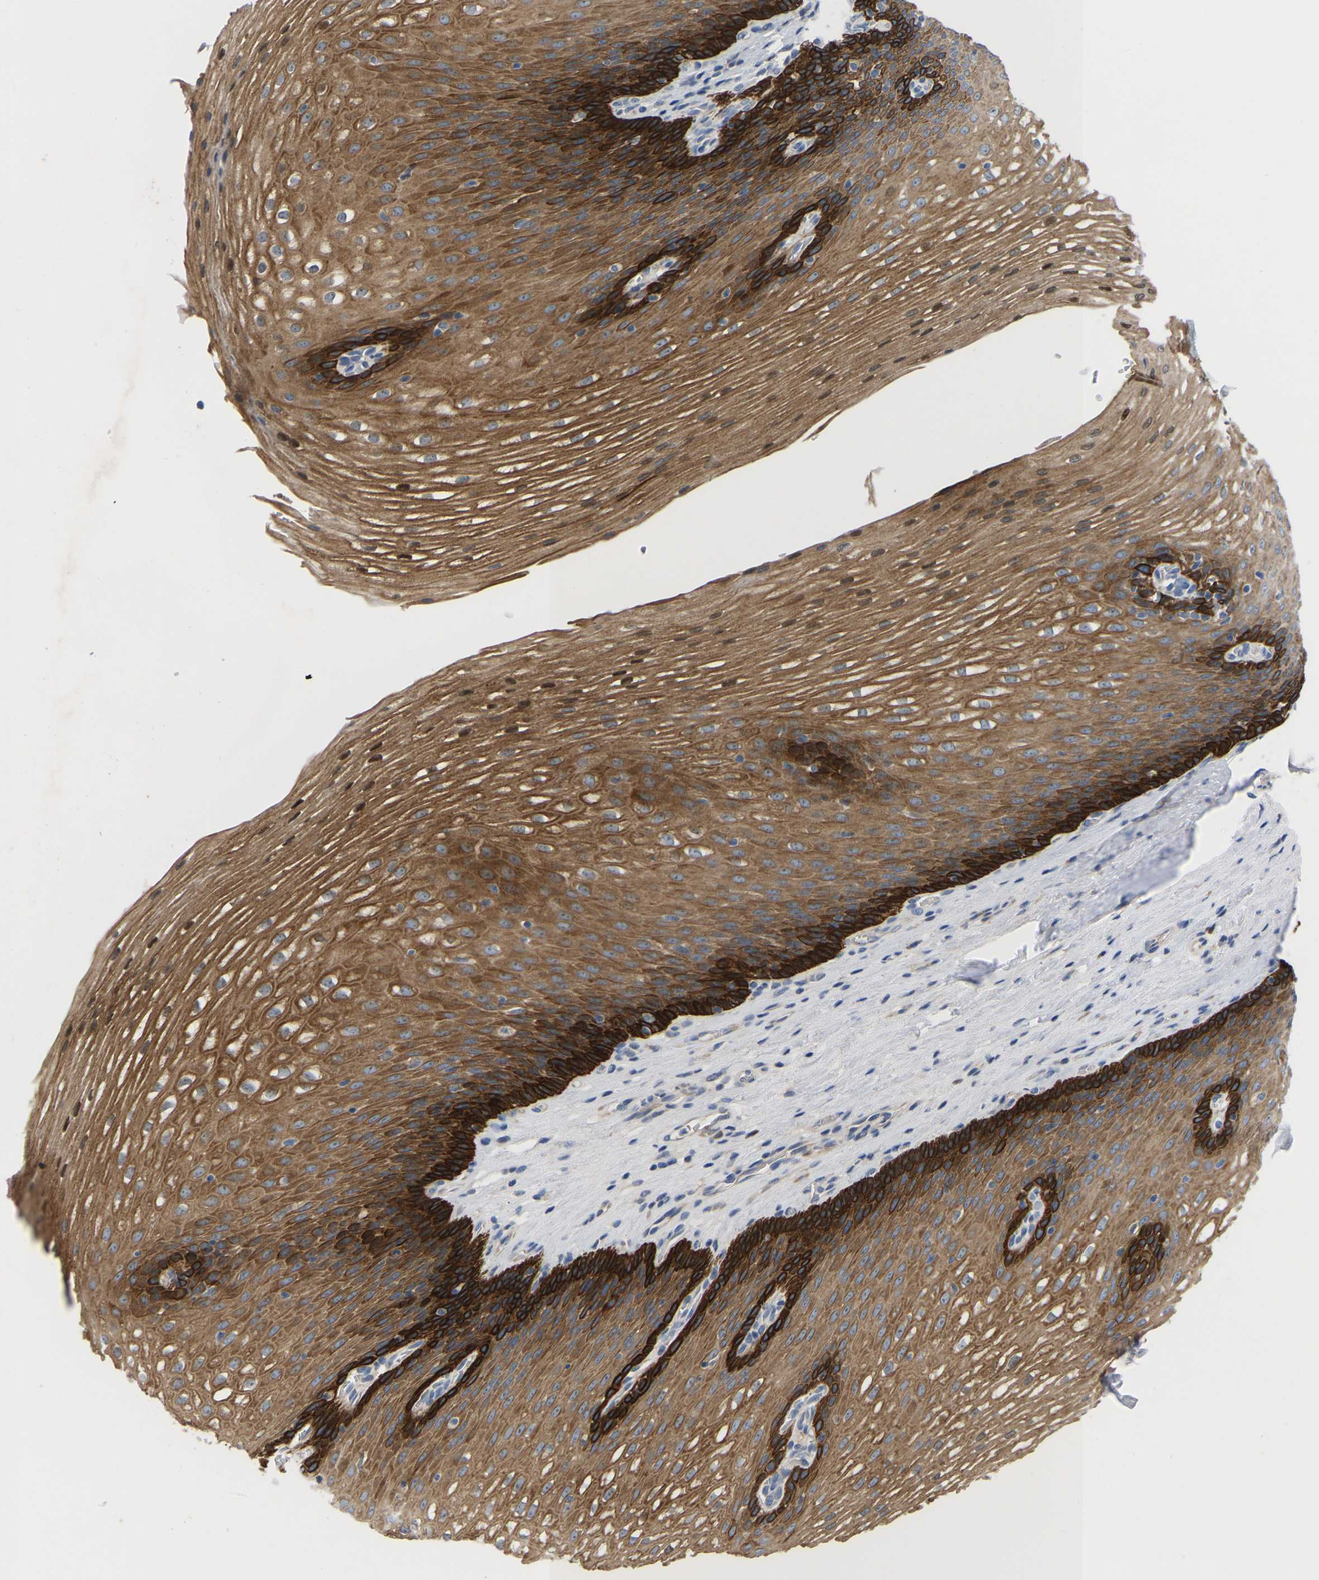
{"staining": {"intensity": "strong", "quantity": ">75%", "location": "cytoplasmic/membranous"}, "tissue": "esophagus", "cell_type": "Squamous epithelial cells", "image_type": "normal", "snomed": [{"axis": "morphology", "description": "Normal tissue, NOS"}, {"axis": "topography", "description": "Esophagus"}], "caption": "Approximately >75% of squamous epithelial cells in unremarkable human esophagus show strong cytoplasmic/membranous protein staining as visualized by brown immunohistochemical staining.", "gene": "ABCA10", "patient": {"sex": "male", "age": 48}}